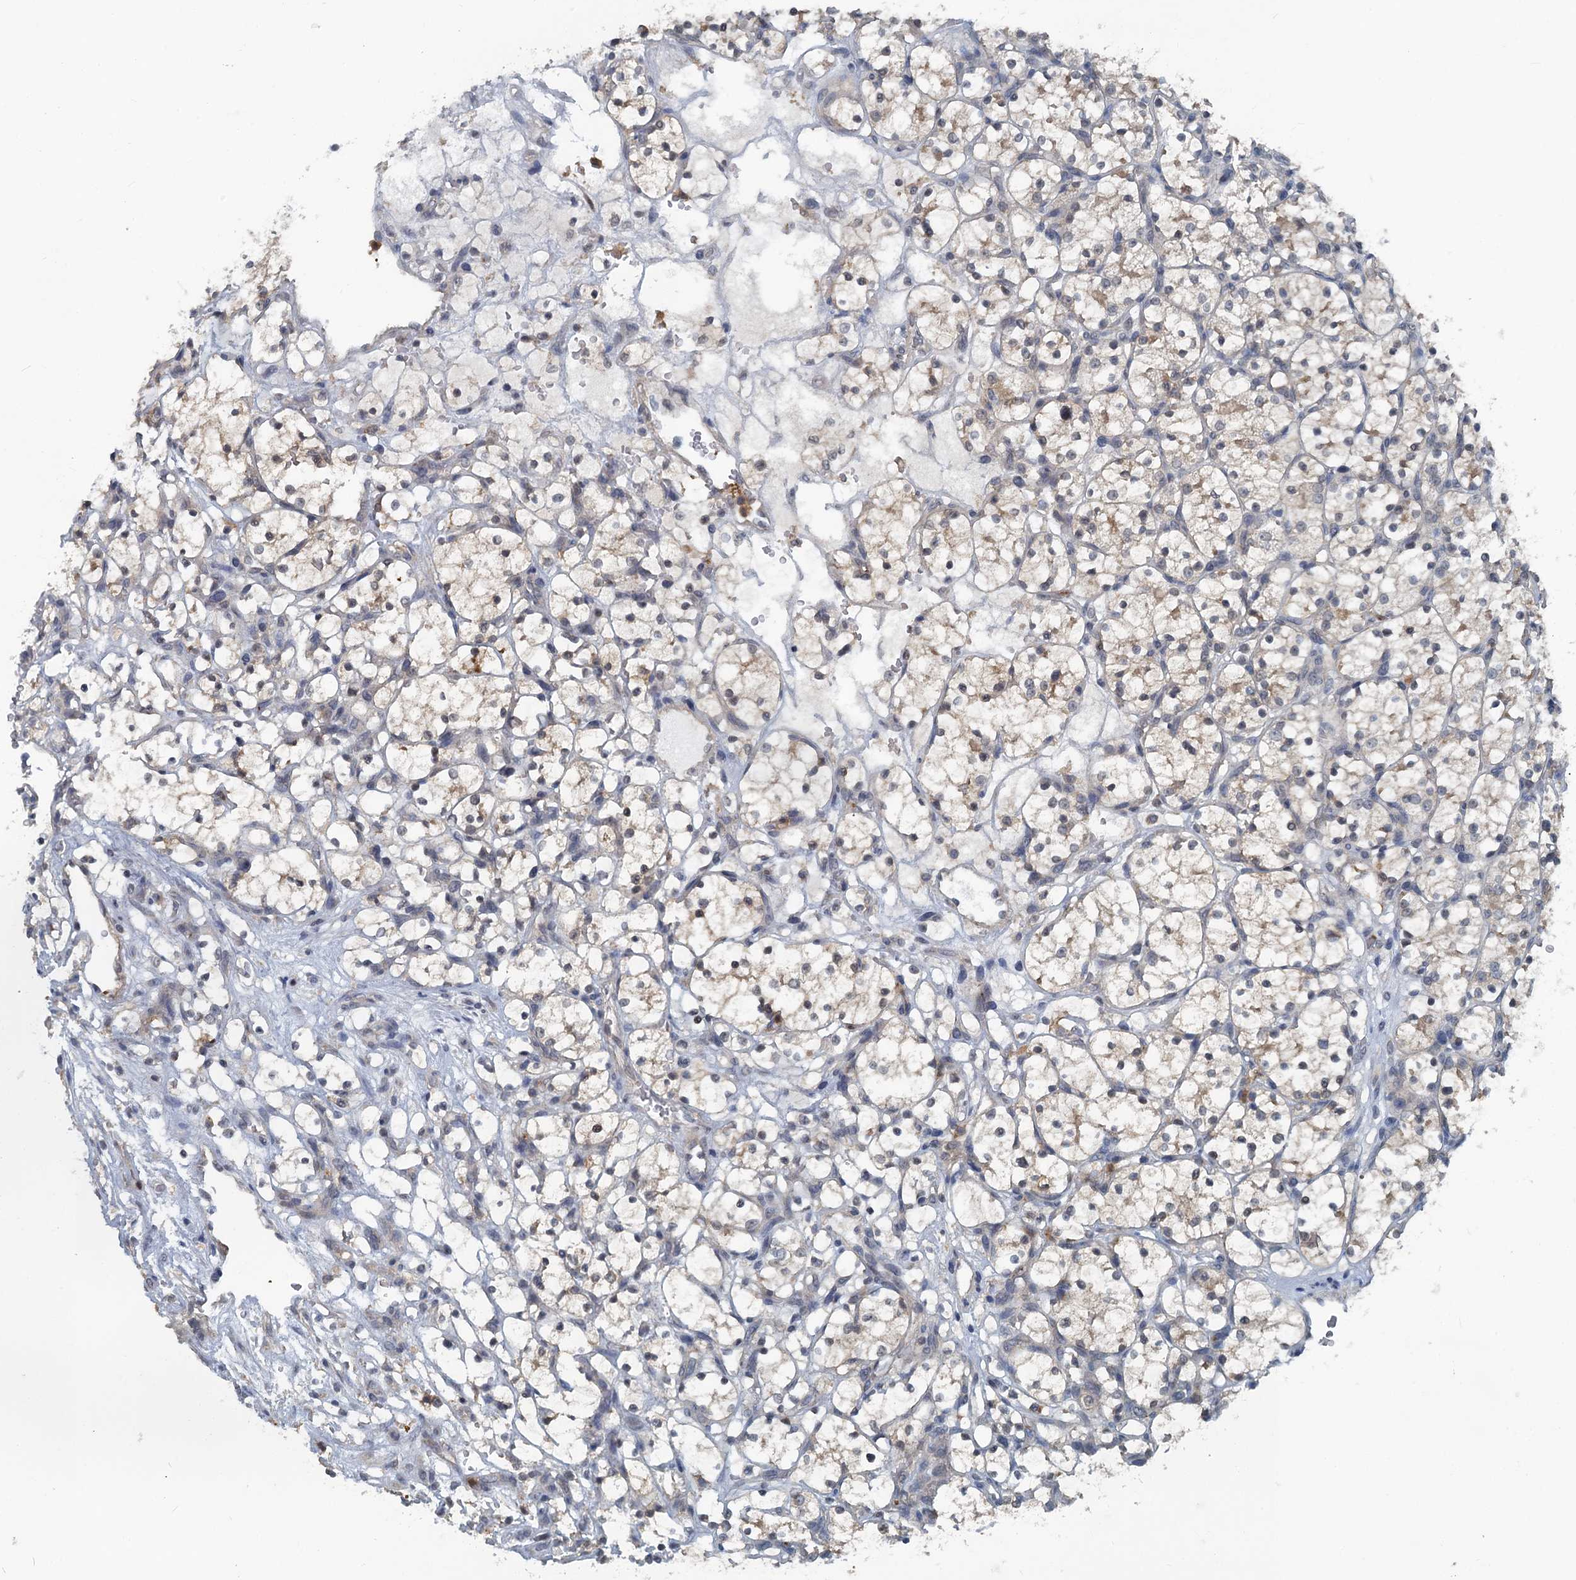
{"staining": {"intensity": "weak", "quantity": "25%-75%", "location": "cytoplasmic/membranous"}, "tissue": "renal cancer", "cell_type": "Tumor cells", "image_type": "cancer", "snomed": [{"axis": "morphology", "description": "Adenocarcinoma, NOS"}, {"axis": "topography", "description": "Kidney"}], "caption": "Protein staining by immunohistochemistry (IHC) exhibits weak cytoplasmic/membranous expression in about 25%-75% of tumor cells in renal cancer. Nuclei are stained in blue.", "gene": "GCLM", "patient": {"sex": "female", "age": 69}}